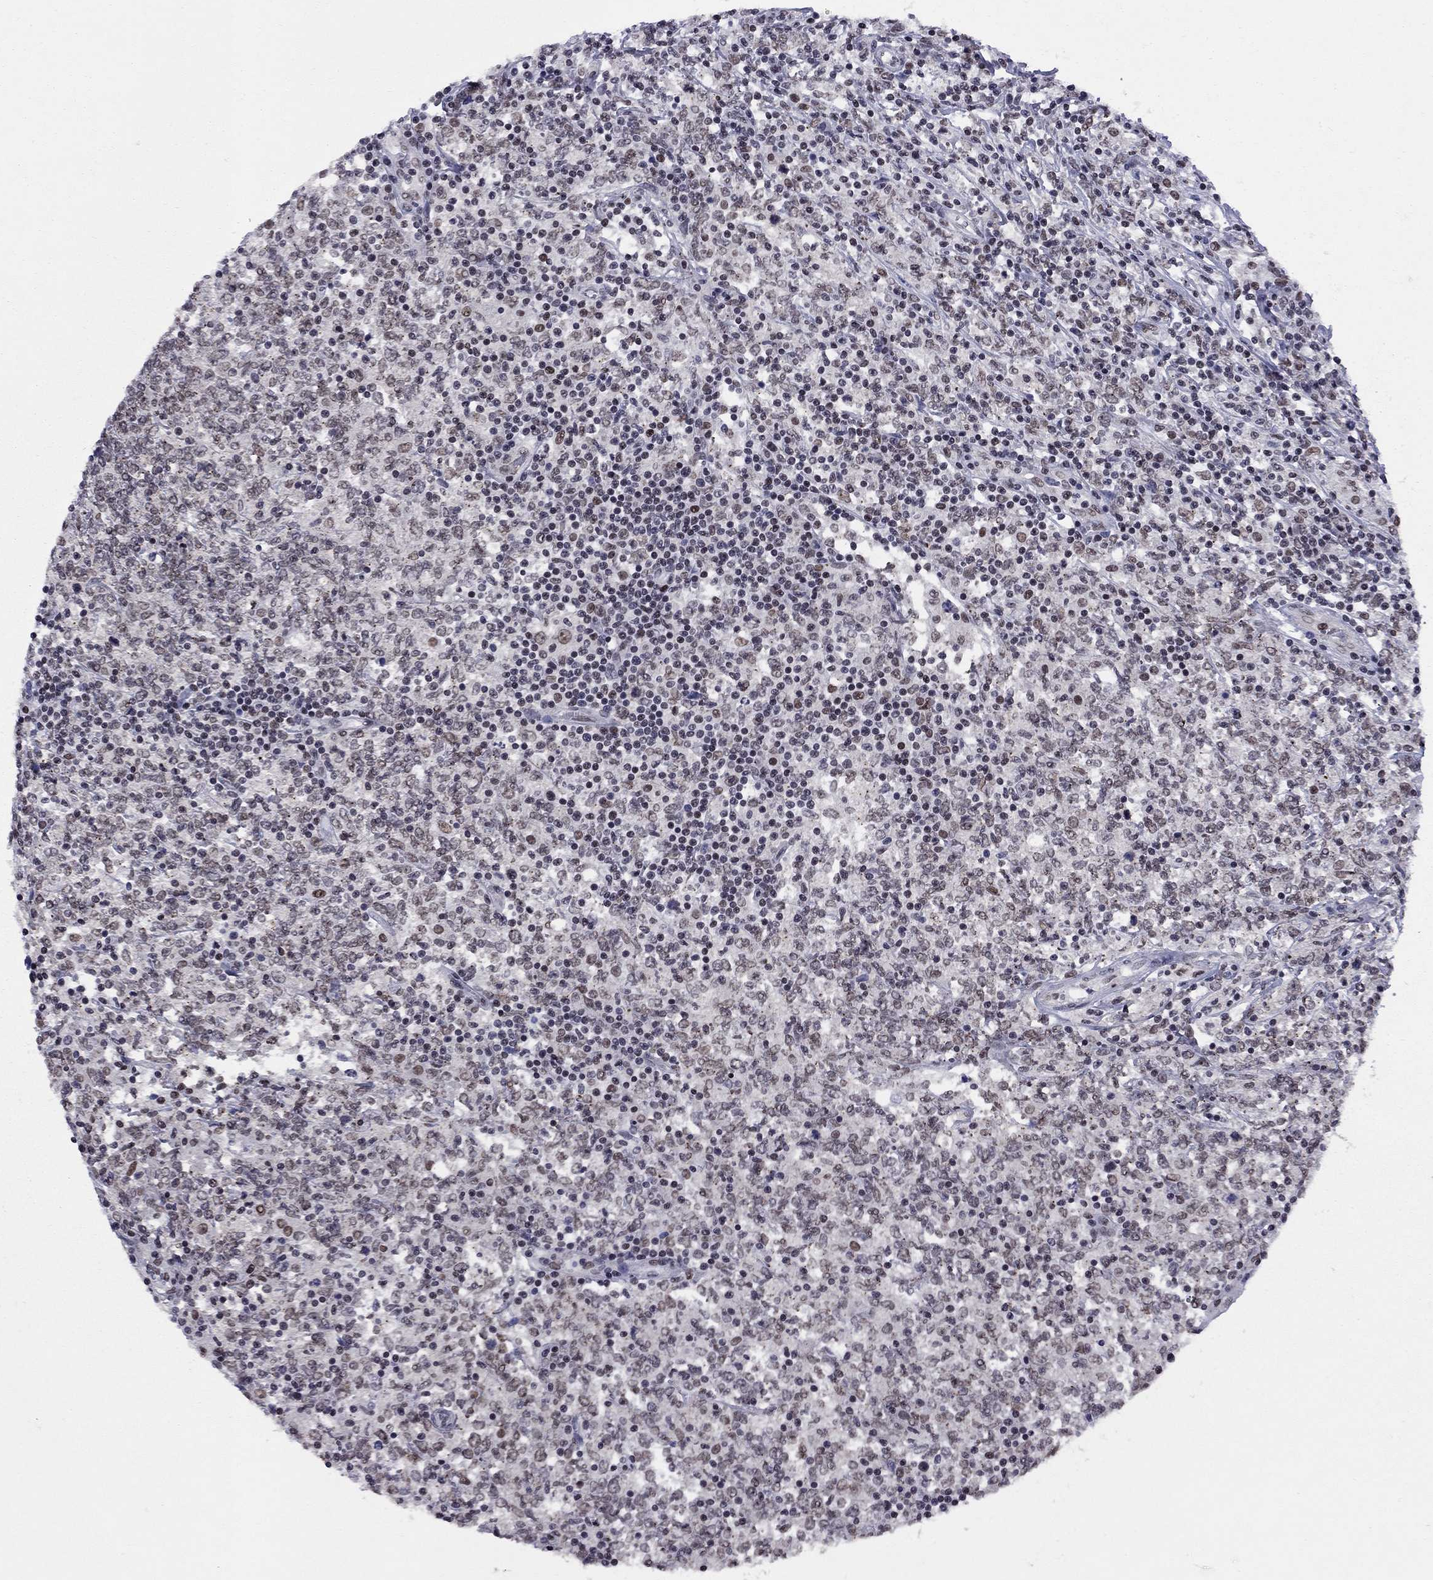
{"staining": {"intensity": "weak", "quantity": "<25%", "location": "nuclear"}, "tissue": "lymphoma", "cell_type": "Tumor cells", "image_type": "cancer", "snomed": [{"axis": "morphology", "description": "Malignant lymphoma, non-Hodgkin's type, High grade"}, {"axis": "topography", "description": "Lymph node"}], "caption": "Immunohistochemical staining of lymphoma exhibits no significant expression in tumor cells.", "gene": "TAF9", "patient": {"sex": "female", "age": 84}}